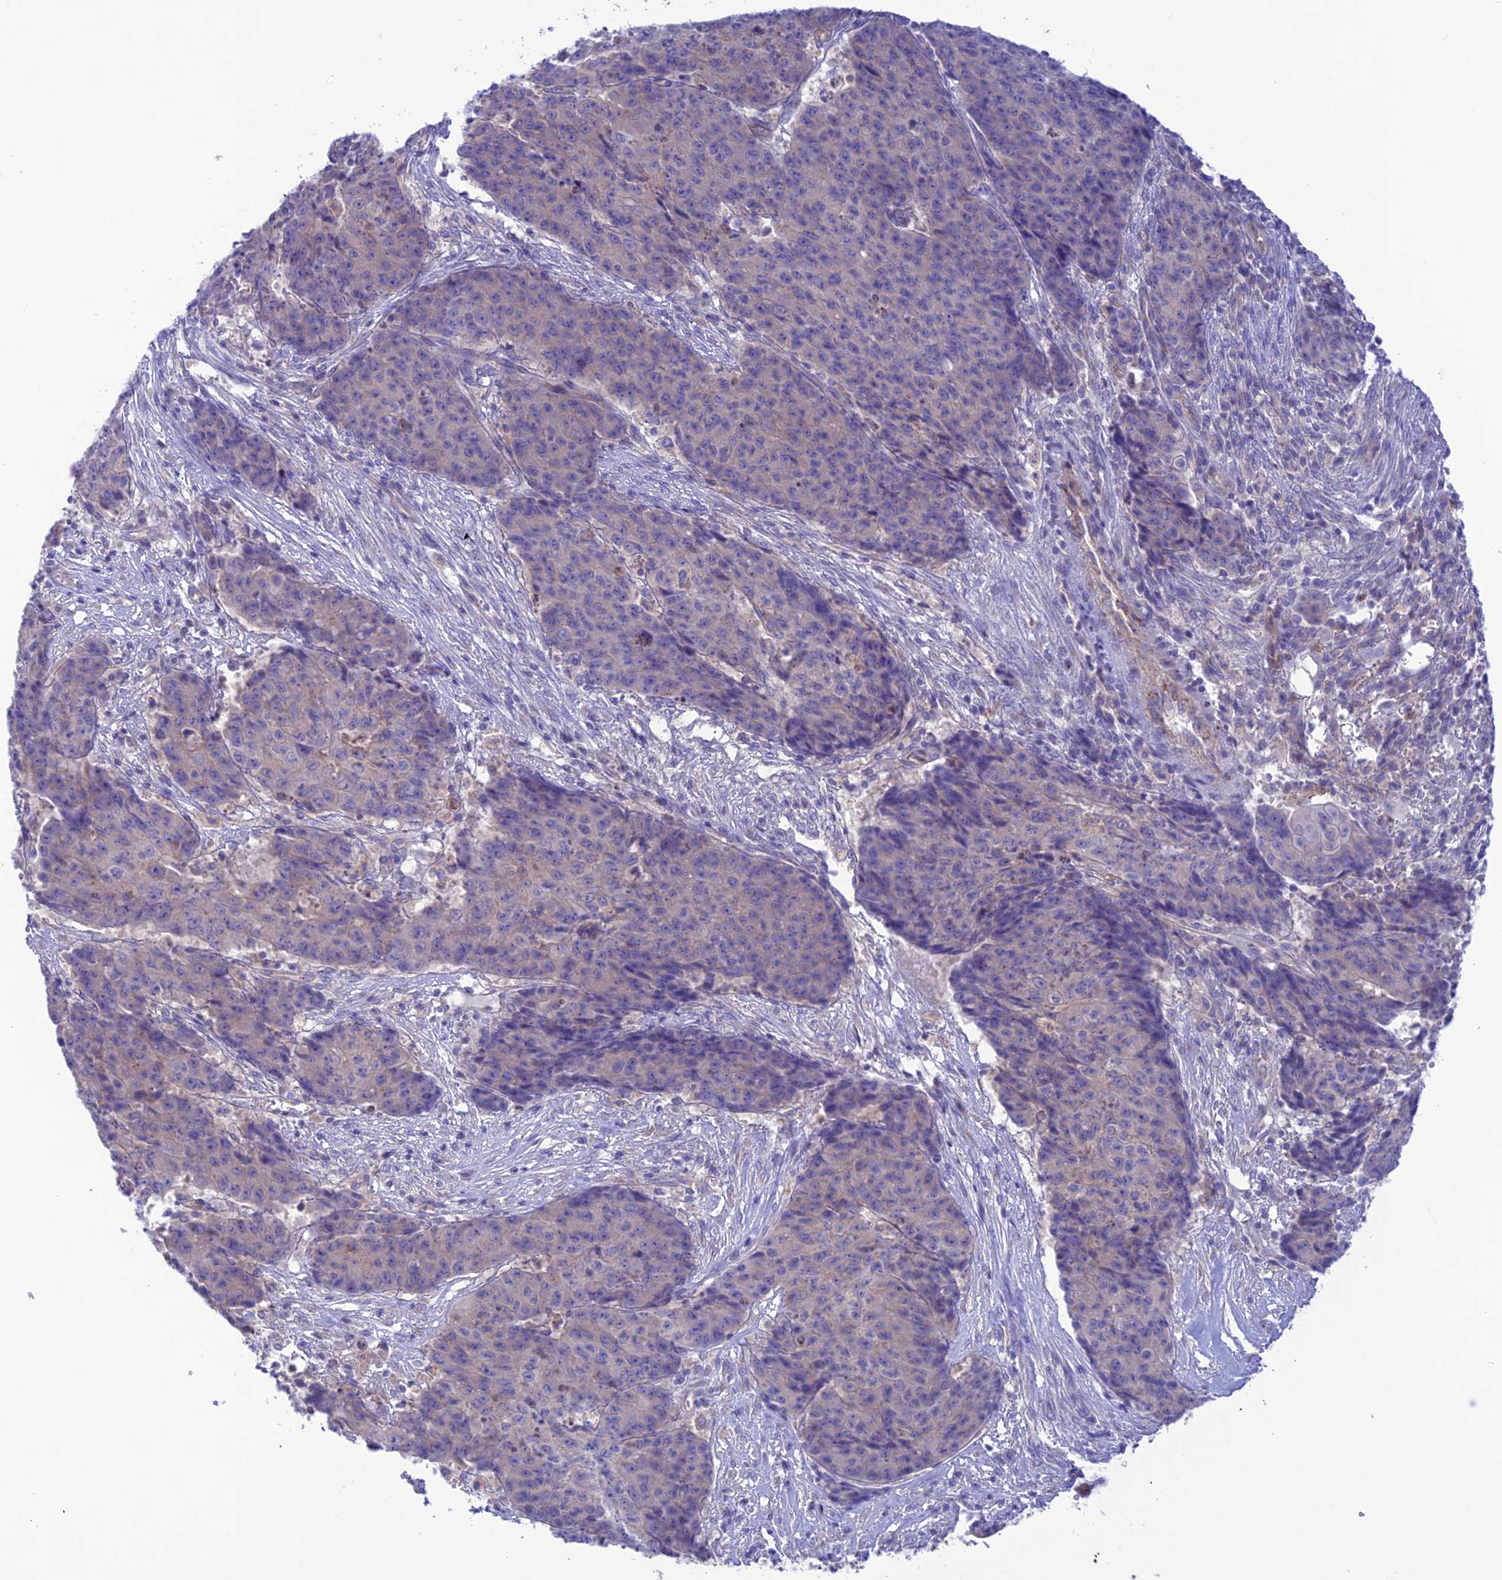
{"staining": {"intensity": "negative", "quantity": "none", "location": "none"}, "tissue": "ovarian cancer", "cell_type": "Tumor cells", "image_type": "cancer", "snomed": [{"axis": "morphology", "description": "Carcinoma, endometroid"}, {"axis": "topography", "description": "Ovary"}], "caption": "Ovarian cancer (endometroid carcinoma) stained for a protein using immunohistochemistry (IHC) displays no positivity tumor cells.", "gene": "CHSY3", "patient": {"sex": "female", "age": 42}}